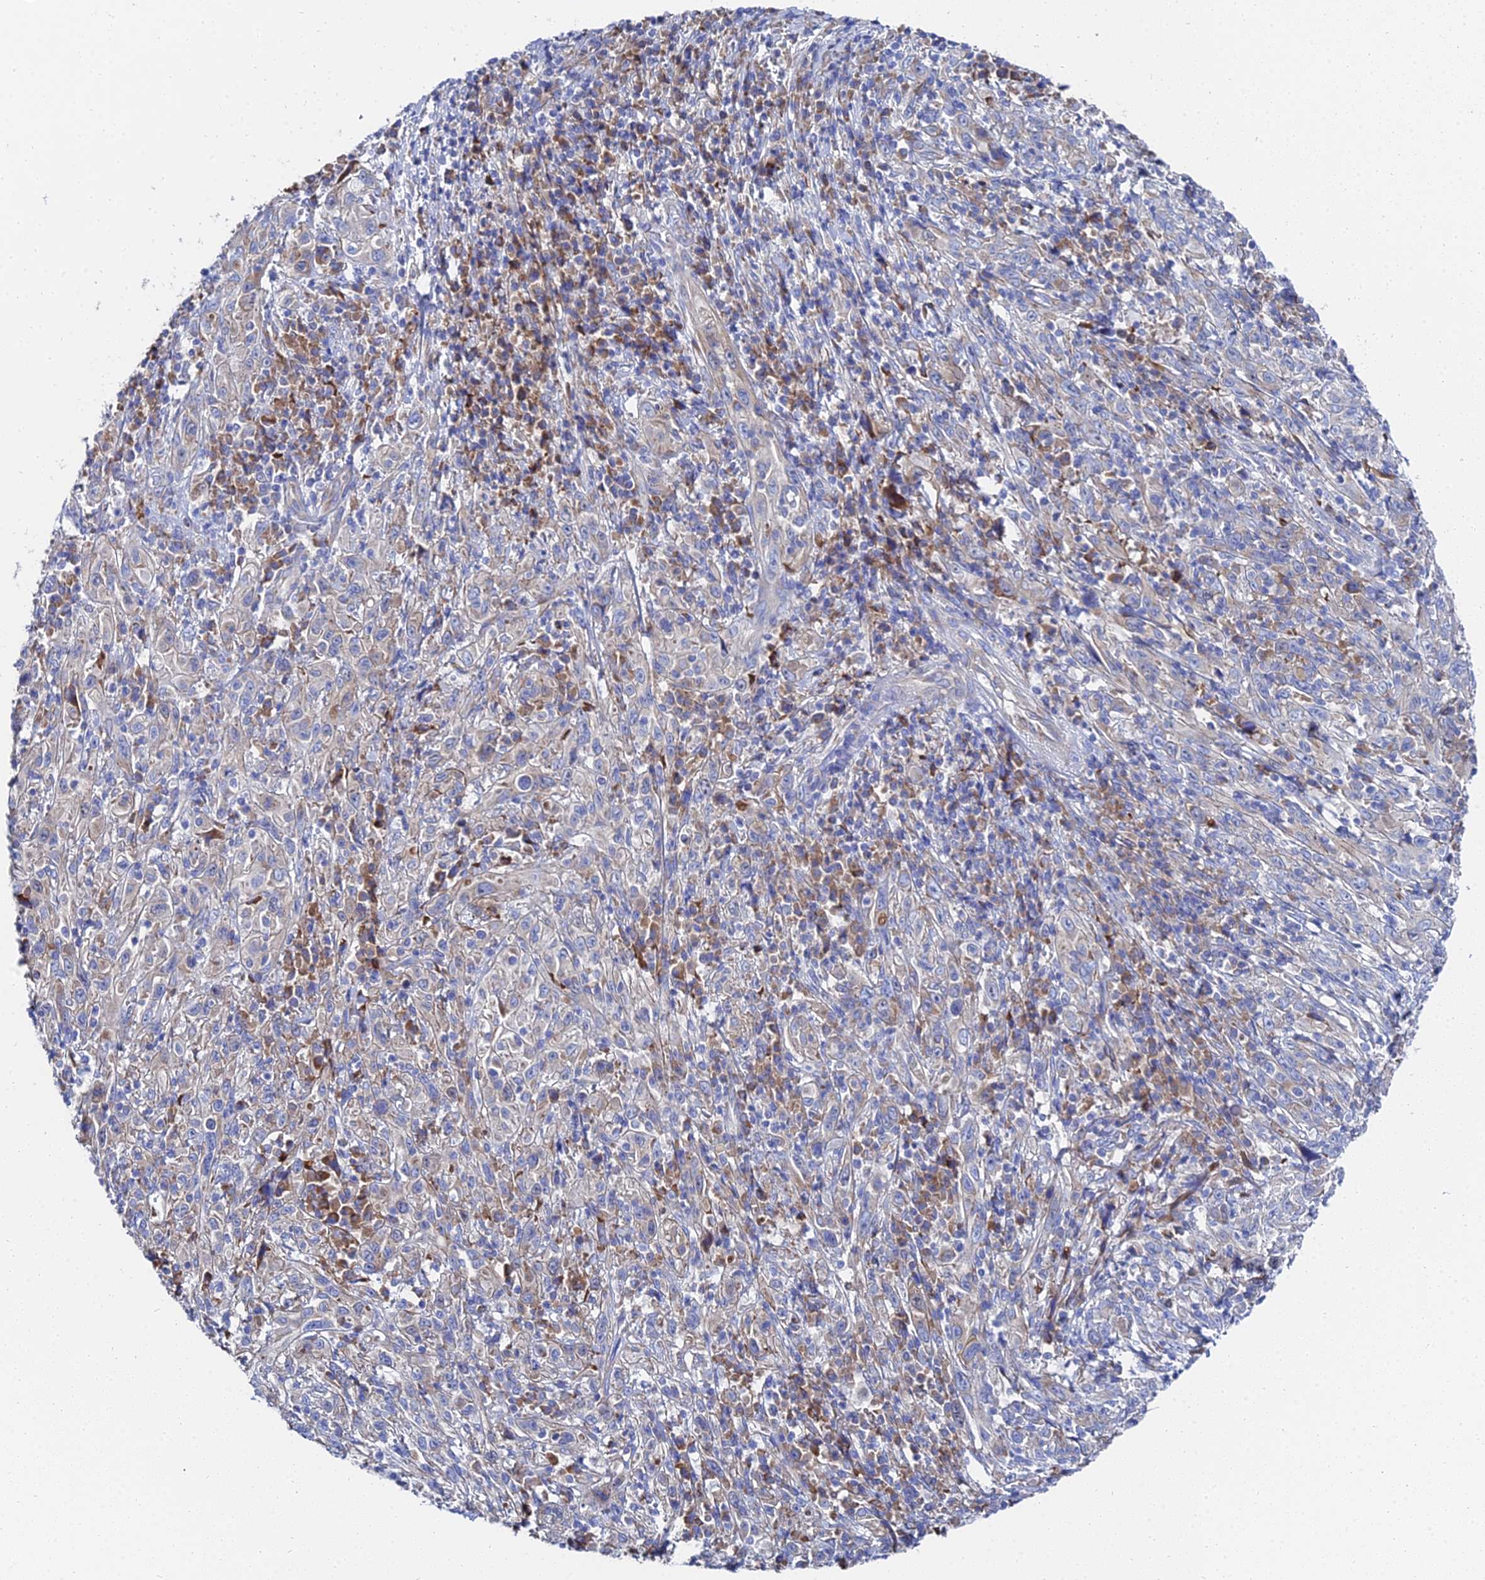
{"staining": {"intensity": "negative", "quantity": "none", "location": "none"}, "tissue": "cervical cancer", "cell_type": "Tumor cells", "image_type": "cancer", "snomed": [{"axis": "morphology", "description": "Squamous cell carcinoma, NOS"}, {"axis": "topography", "description": "Cervix"}], "caption": "Immunohistochemistry (IHC) of human squamous cell carcinoma (cervical) demonstrates no expression in tumor cells.", "gene": "PTTG1", "patient": {"sex": "female", "age": 46}}